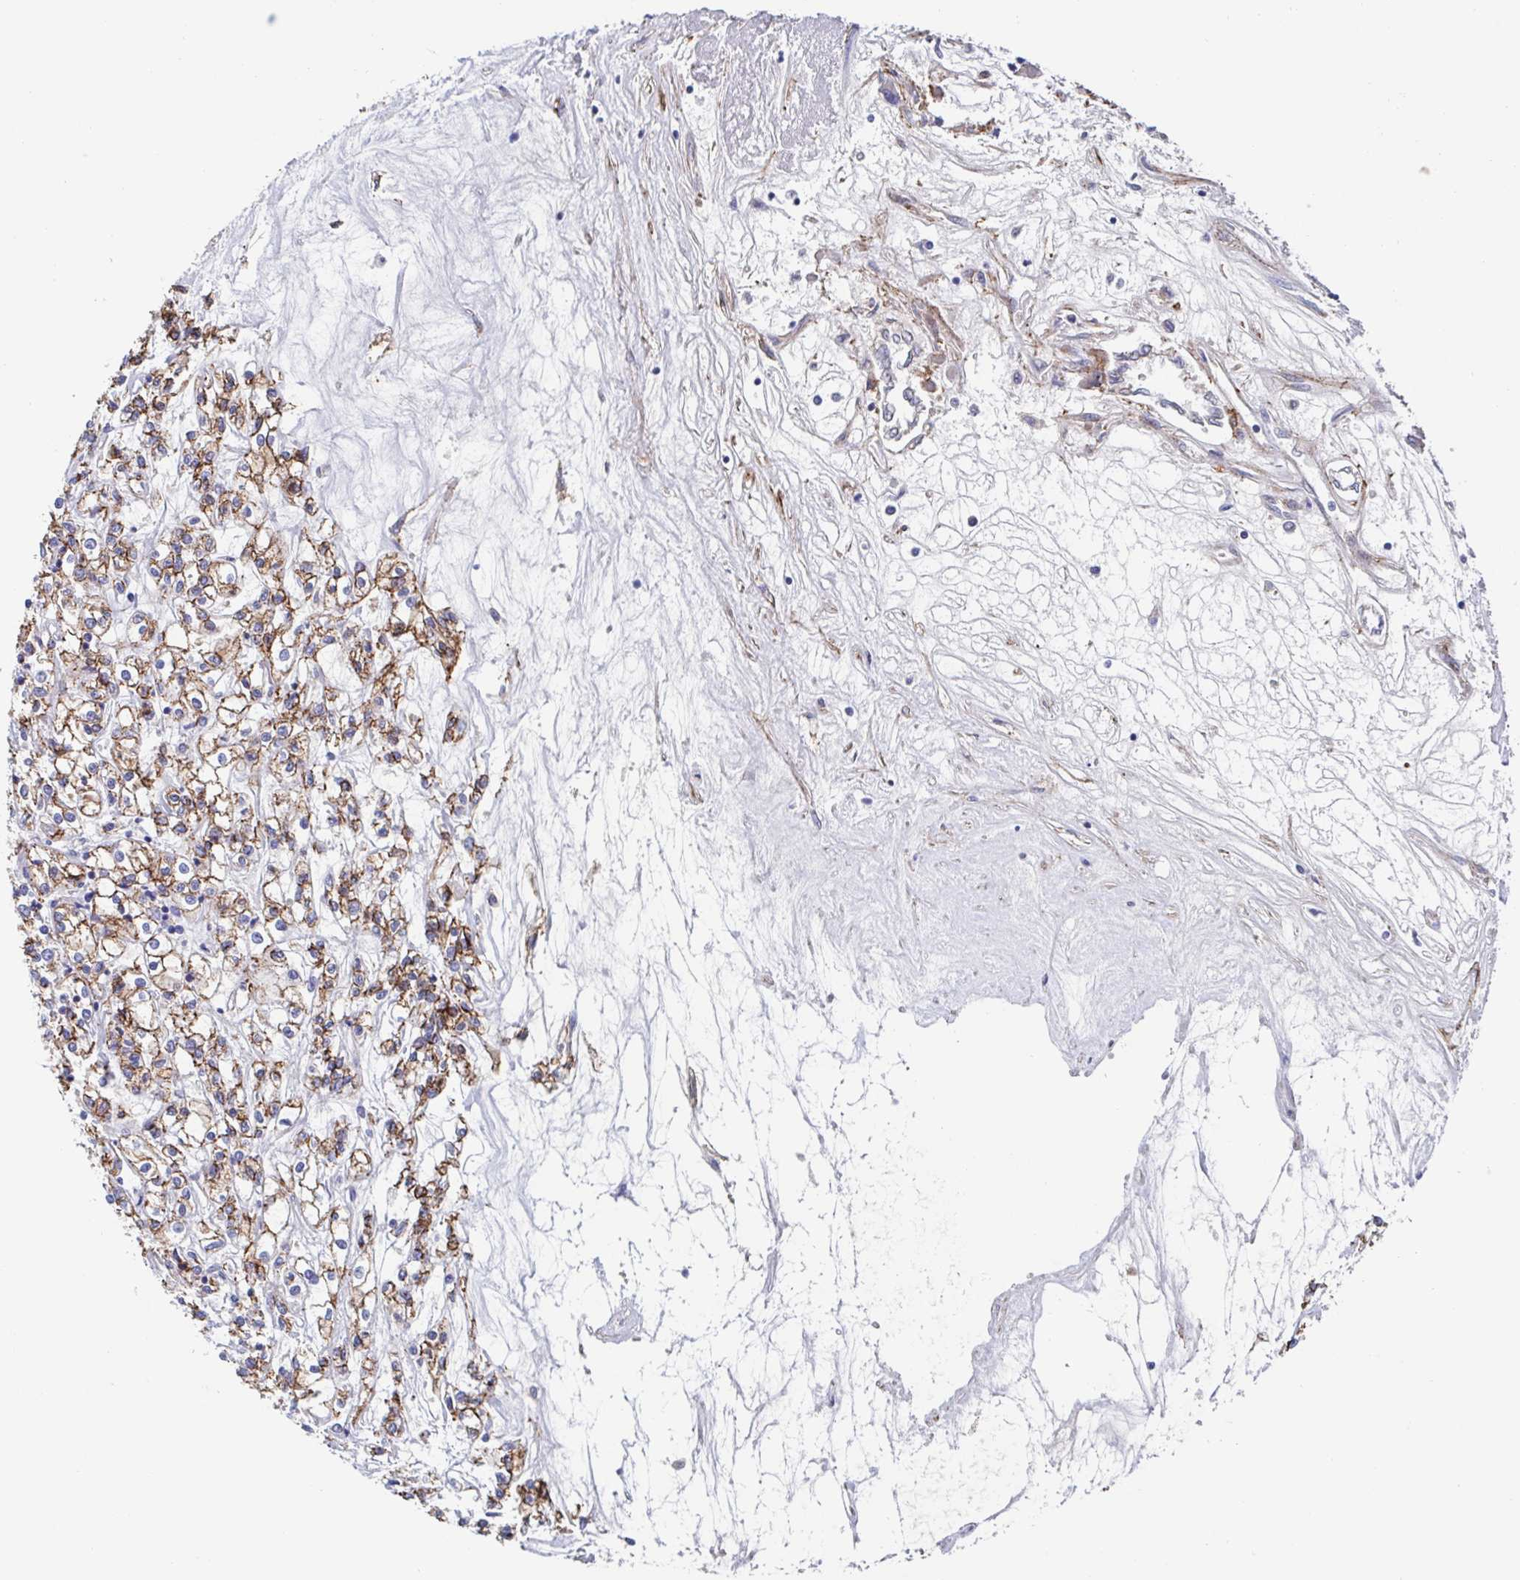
{"staining": {"intensity": "moderate", "quantity": "25%-75%", "location": "cytoplasmic/membranous"}, "tissue": "renal cancer", "cell_type": "Tumor cells", "image_type": "cancer", "snomed": [{"axis": "morphology", "description": "Adenocarcinoma, NOS"}, {"axis": "topography", "description": "Kidney"}], "caption": "A brown stain shows moderate cytoplasmic/membranous expression of a protein in human renal adenocarcinoma tumor cells. (Brightfield microscopy of DAB IHC at high magnification).", "gene": "CDH2", "patient": {"sex": "female", "age": 59}}